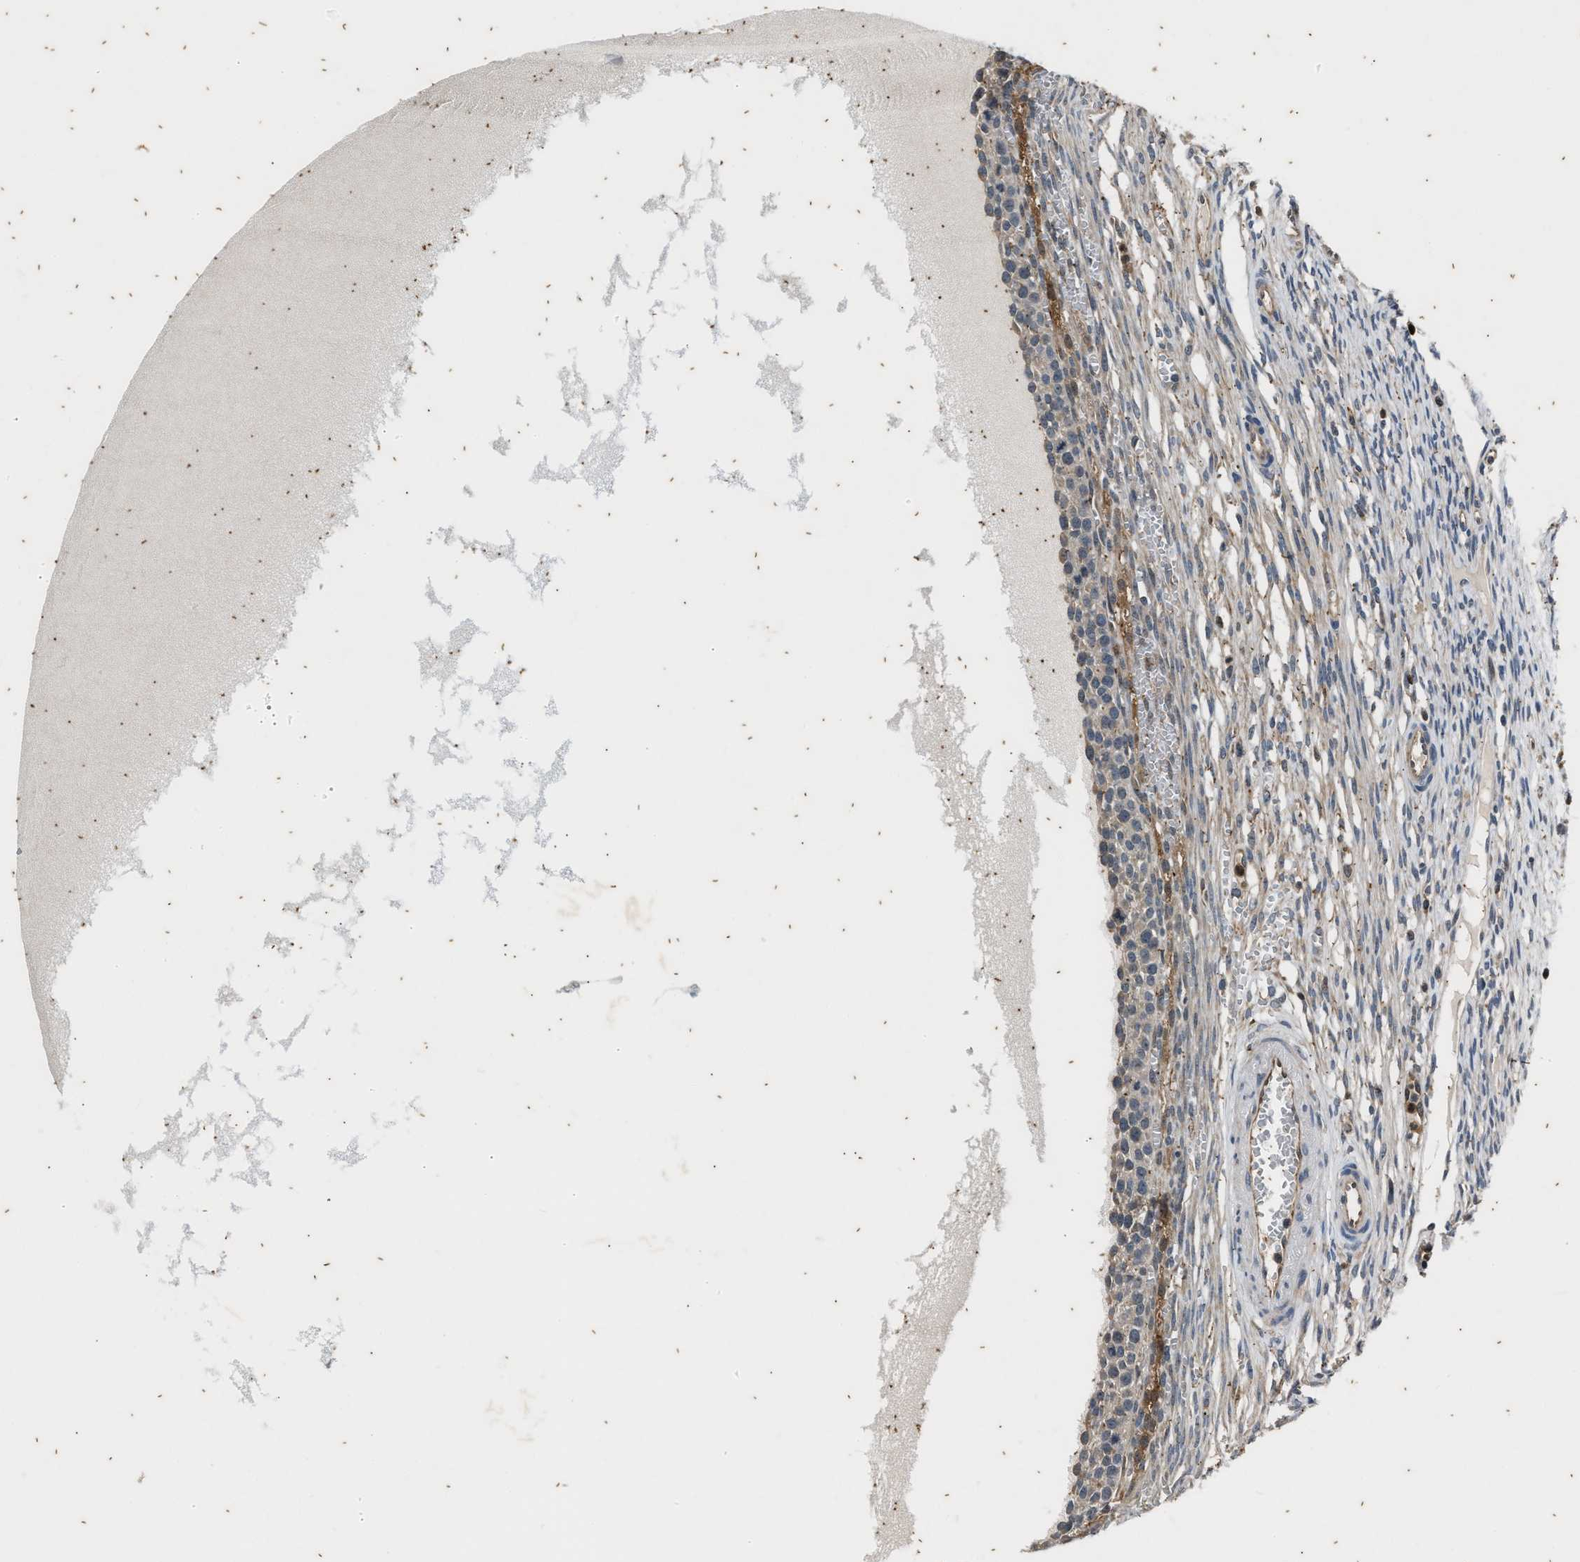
{"staining": {"intensity": "moderate", "quantity": "<25%", "location": "cytoplasmic/membranous"}, "tissue": "ovary", "cell_type": "Follicle cells", "image_type": "normal", "snomed": [{"axis": "morphology", "description": "Normal tissue, NOS"}, {"axis": "topography", "description": "Ovary"}], "caption": "A histopathology image showing moderate cytoplasmic/membranous positivity in about <25% of follicle cells in unremarkable ovary, as visualized by brown immunohistochemical staining.", "gene": "PTPN7", "patient": {"sex": "female", "age": 33}}